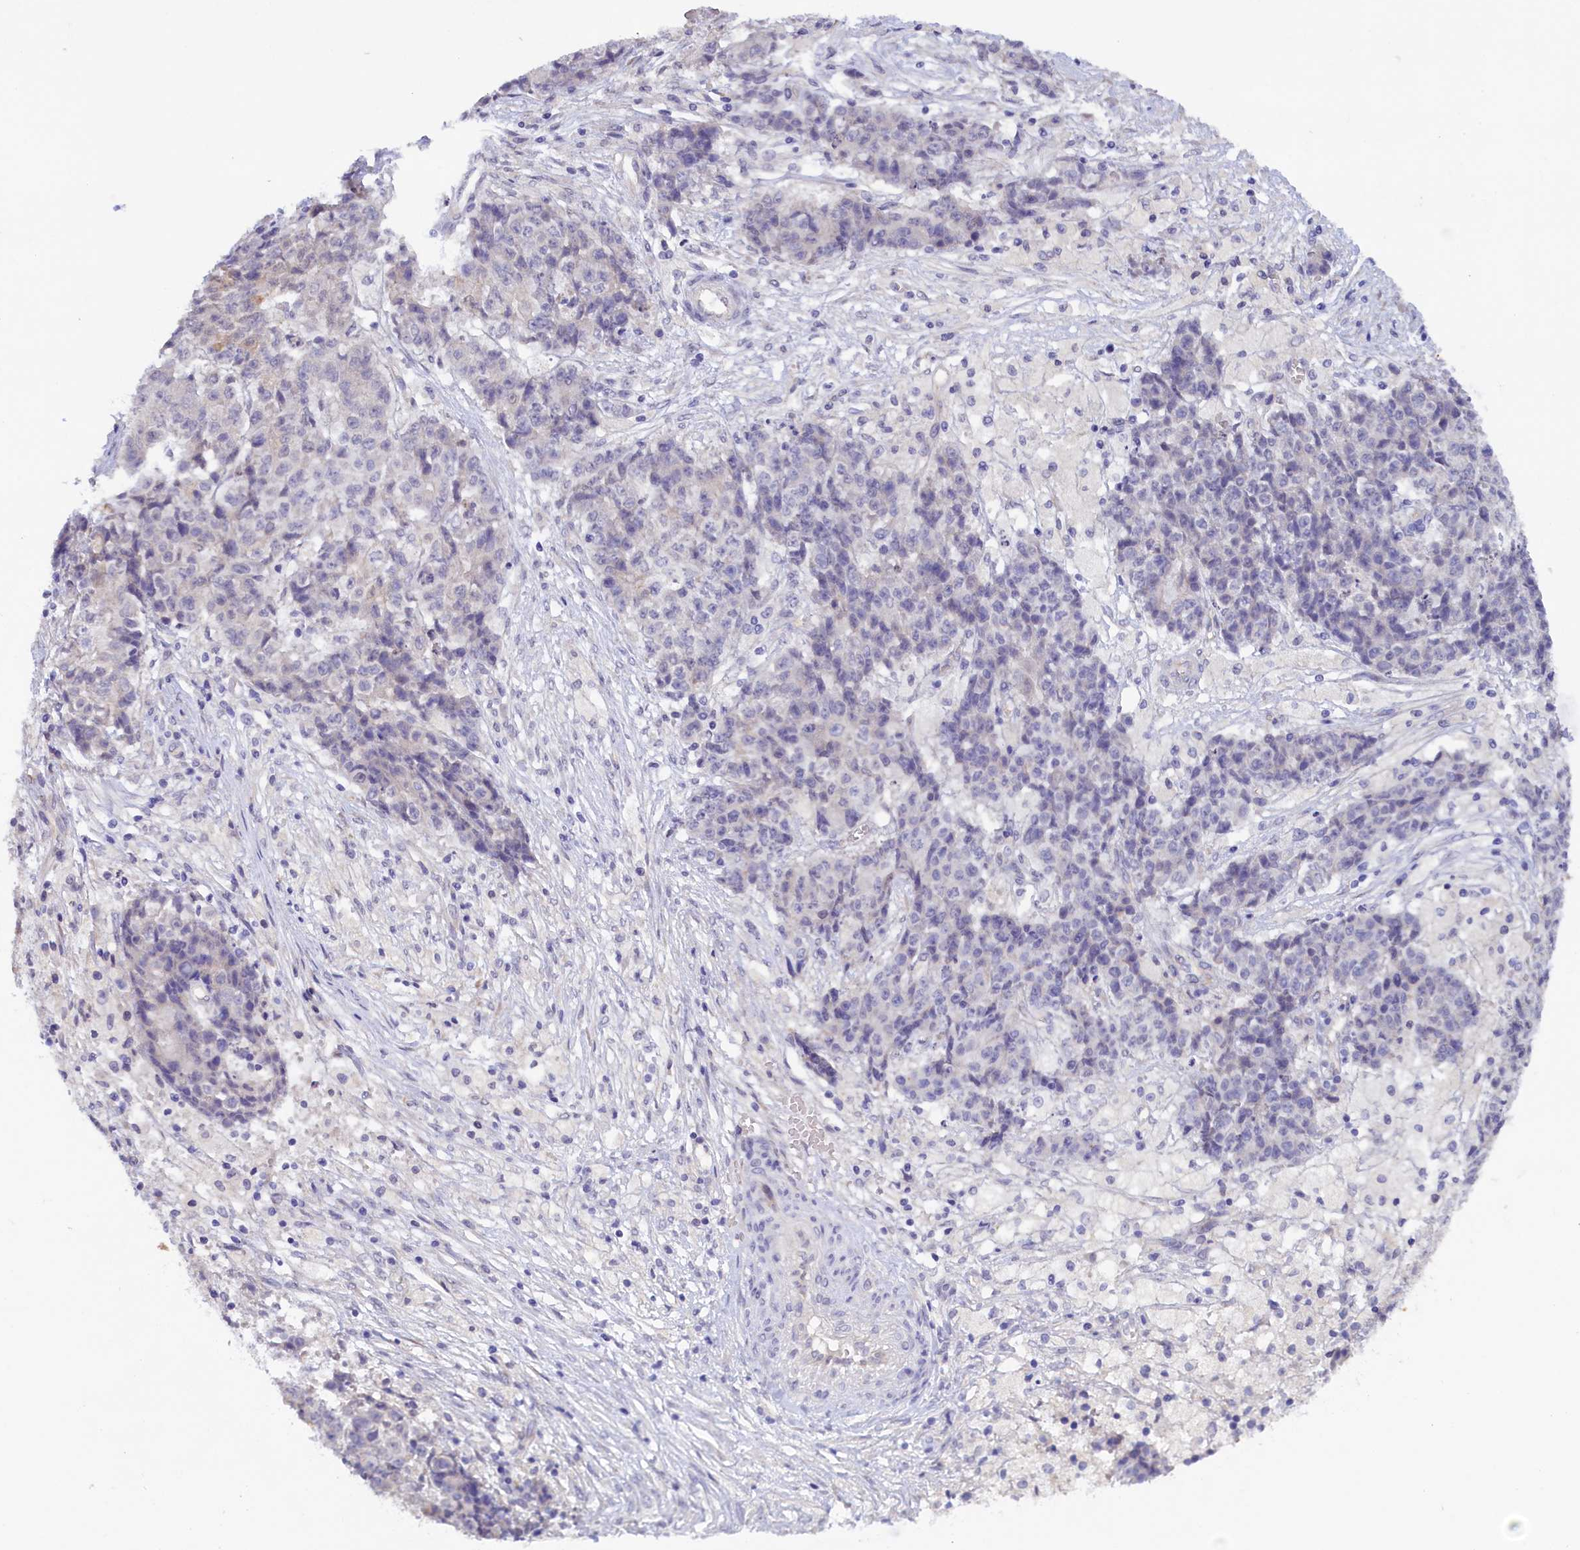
{"staining": {"intensity": "negative", "quantity": "none", "location": "none"}, "tissue": "ovarian cancer", "cell_type": "Tumor cells", "image_type": "cancer", "snomed": [{"axis": "morphology", "description": "Carcinoma, endometroid"}, {"axis": "topography", "description": "Ovary"}], "caption": "An image of ovarian cancer (endometroid carcinoma) stained for a protein displays no brown staining in tumor cells.", "gene": "ZSWIM4", "patient": {"sex": "female", "age": 42}}